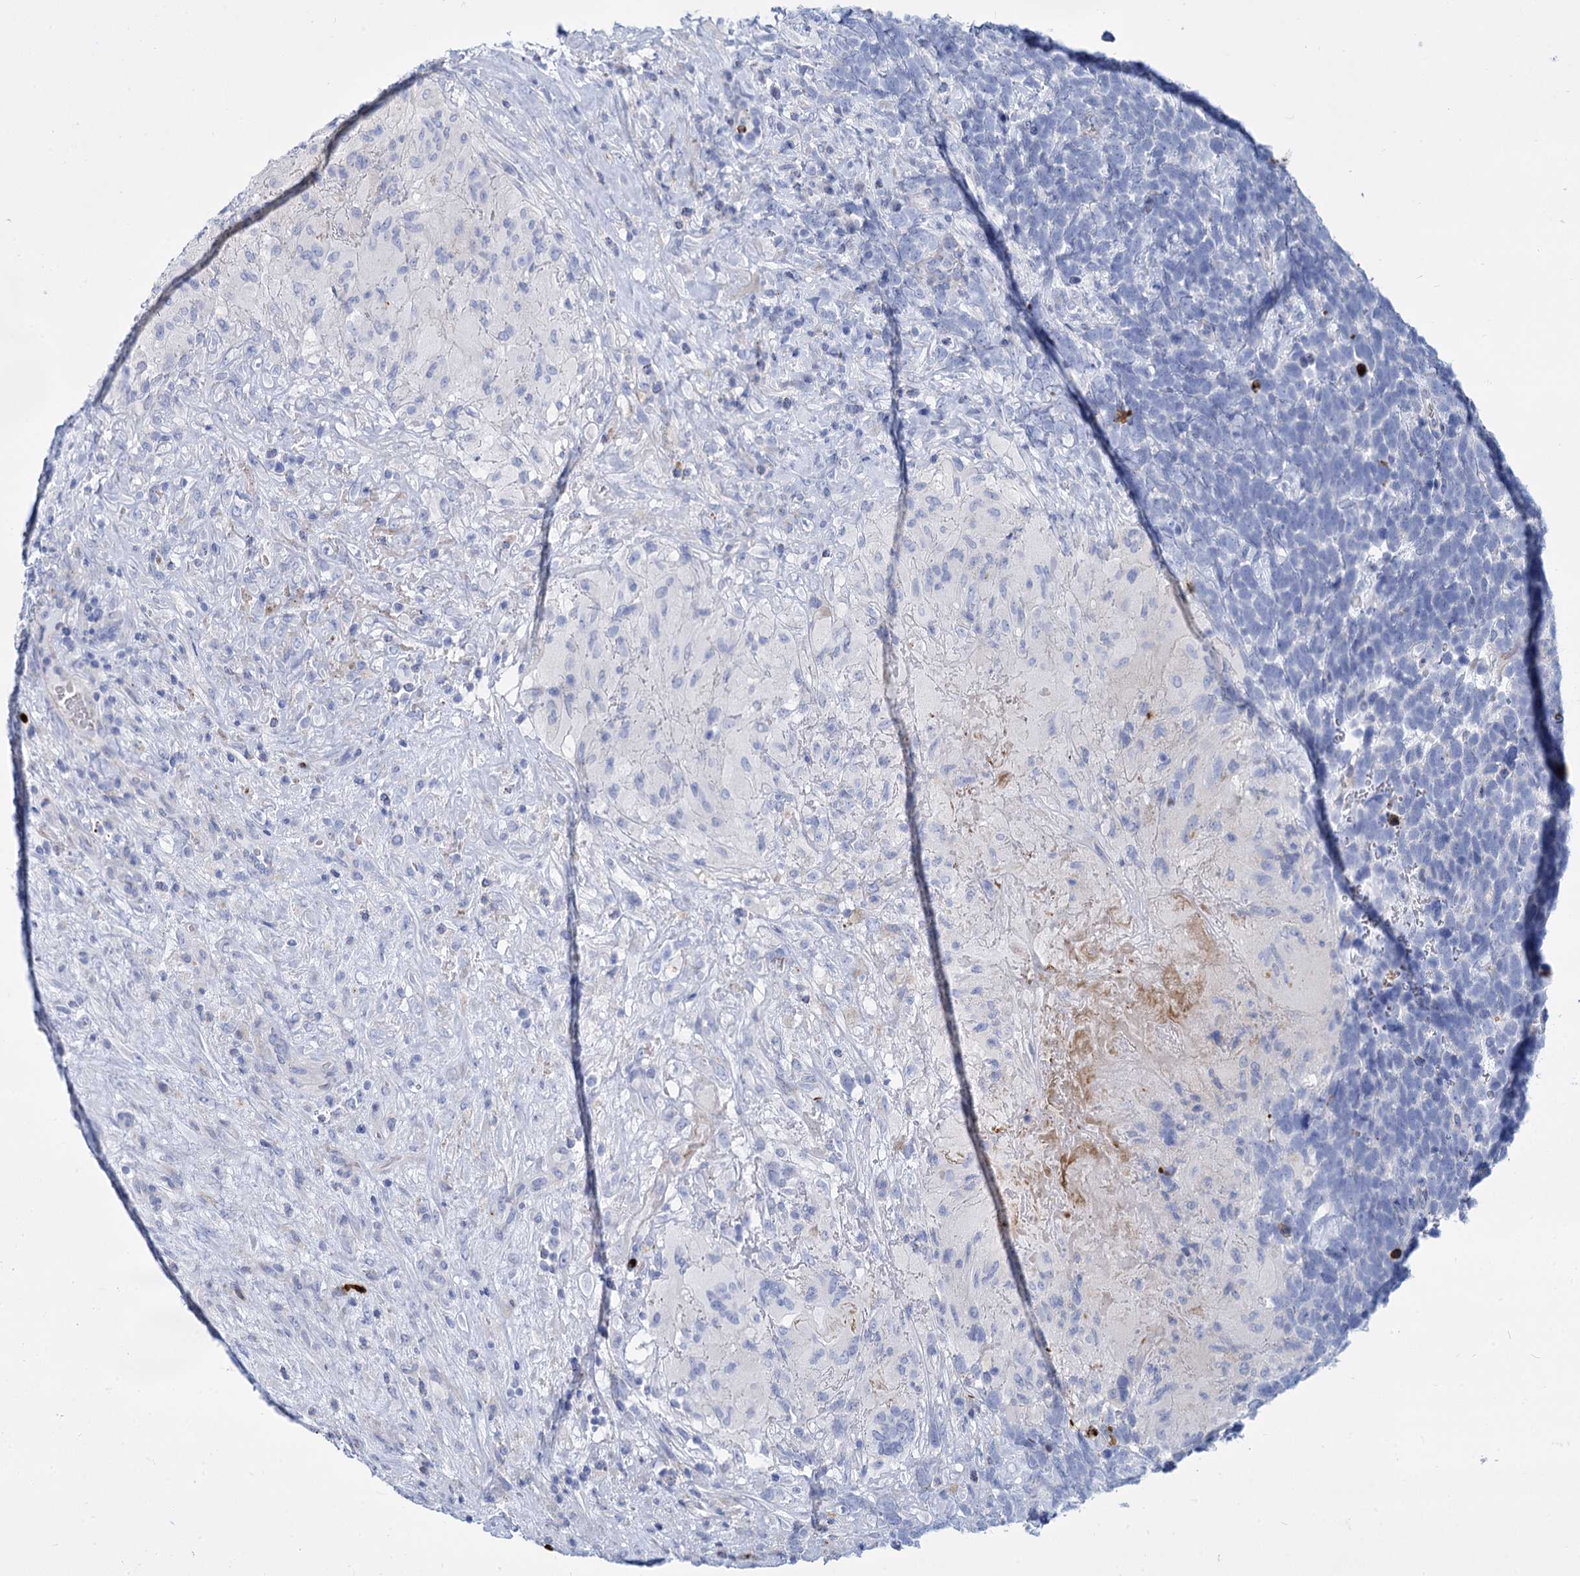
{"staining": {"intensity": "negative", "quantity": "none", "location": "none"}, "tissue": "urothelial cancer", "cell_type": "Tumor cells", "image_type": "cancer", "snomed": [{"axis": "morphology", "description": "Urothelial carcinoma, High grade"}, {"axis": "topography", "description": "Urinary bladder"}], "caption": "This is a image of immunohistochemistry (IHC) staining of high-grade urothelial carcinoma, which shows no expression in tumor cells.", "gene": "TRIM77", "patient": {"sex": "female", "age": 82}}